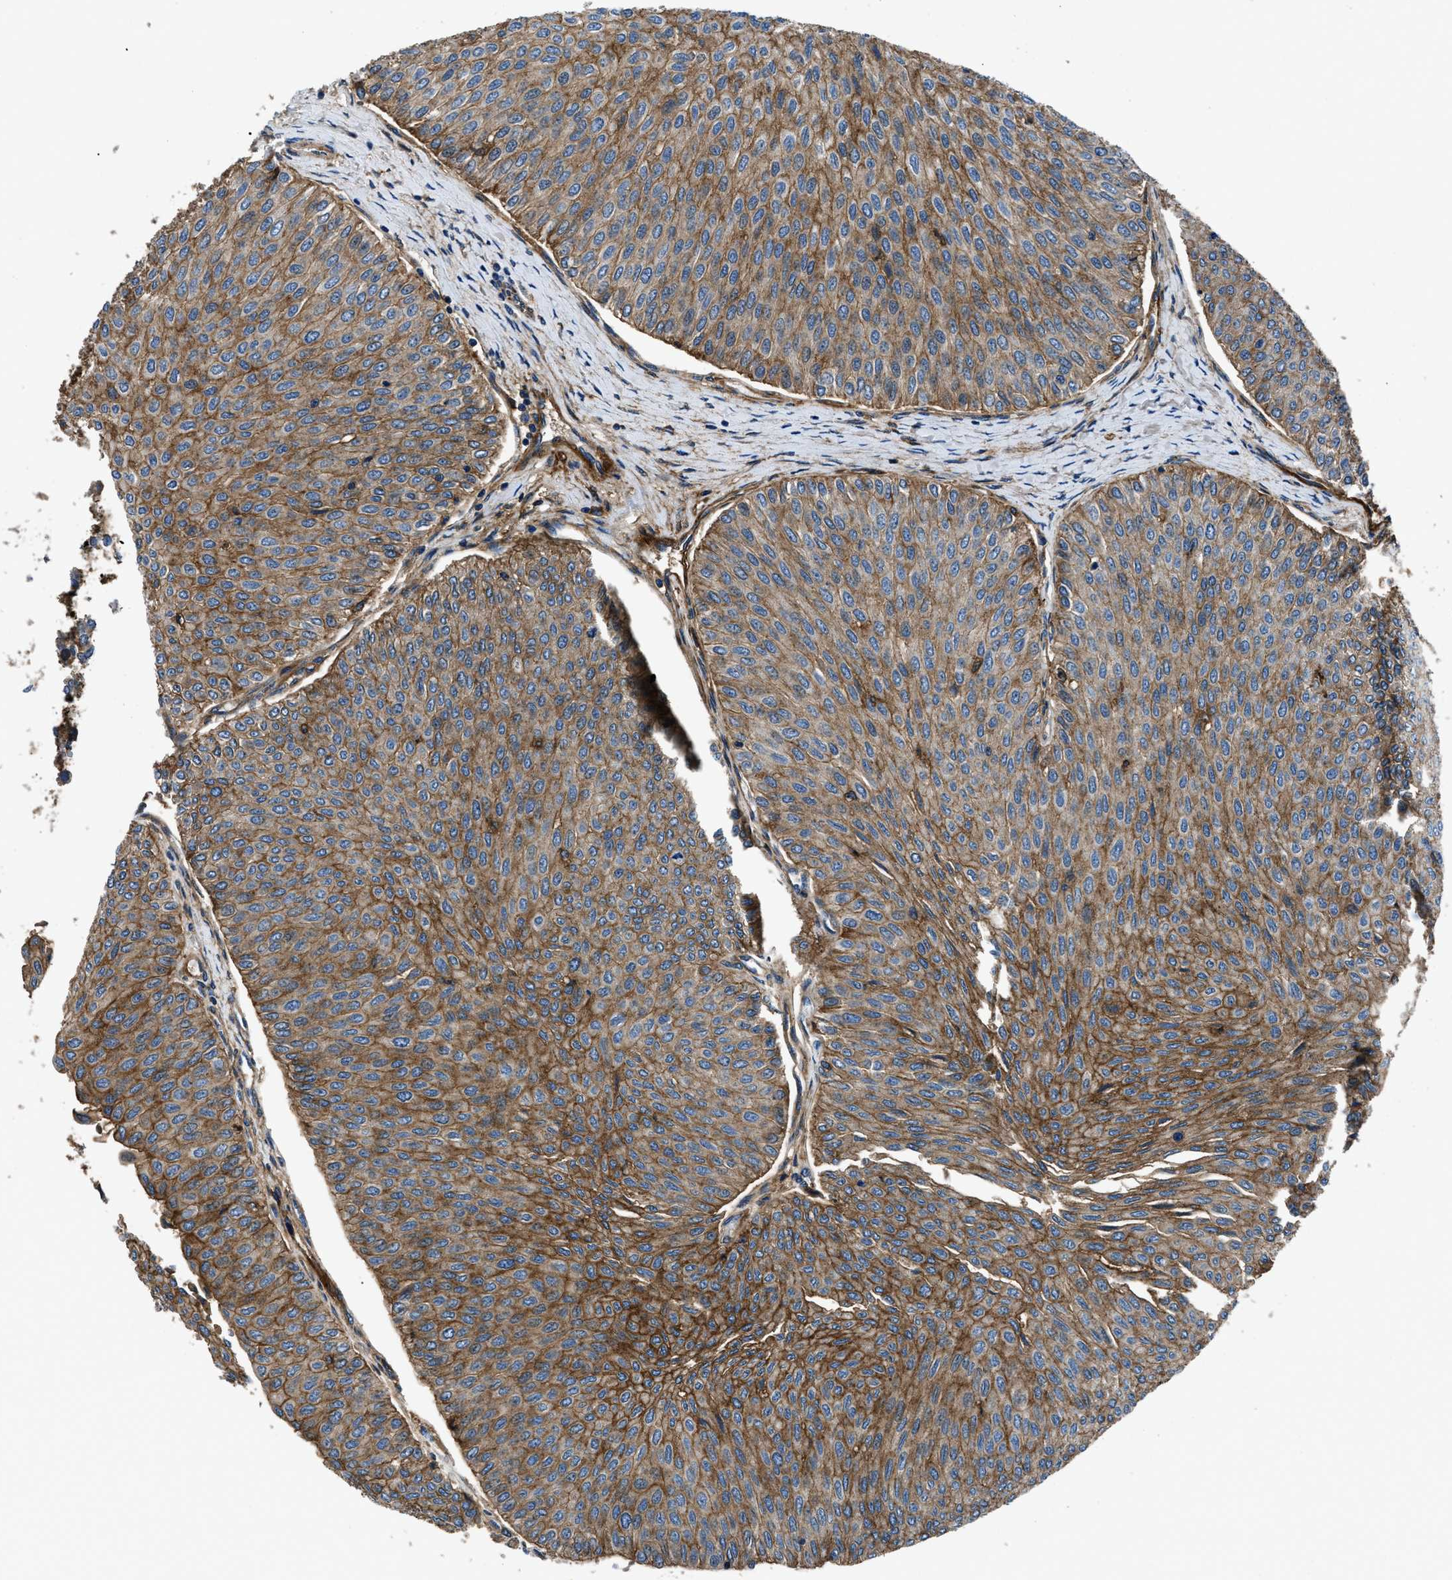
{"staining": {"intensity": "moderate", "quantity": ">75%", "location": "cytoplasmic/membranous"}, "tissue": "urothelial cancer", "cell_type": "Tumor cells", "image_type": "cancer", "snomed": [{"axis": "morphology", "description": "Urothelial carcinoma, Low grade"}, {"axis": "topography", "description": "Urinary bladder"}], "caption": "This is a micrograph of immunohistochemistry staining of low-grade urothelial carcinoma, which shows moderate positivity in the cytoplasmic/membranous of tumor cells.", "gene": "CD276", "patient": {"sex": "male", "age": 78}}